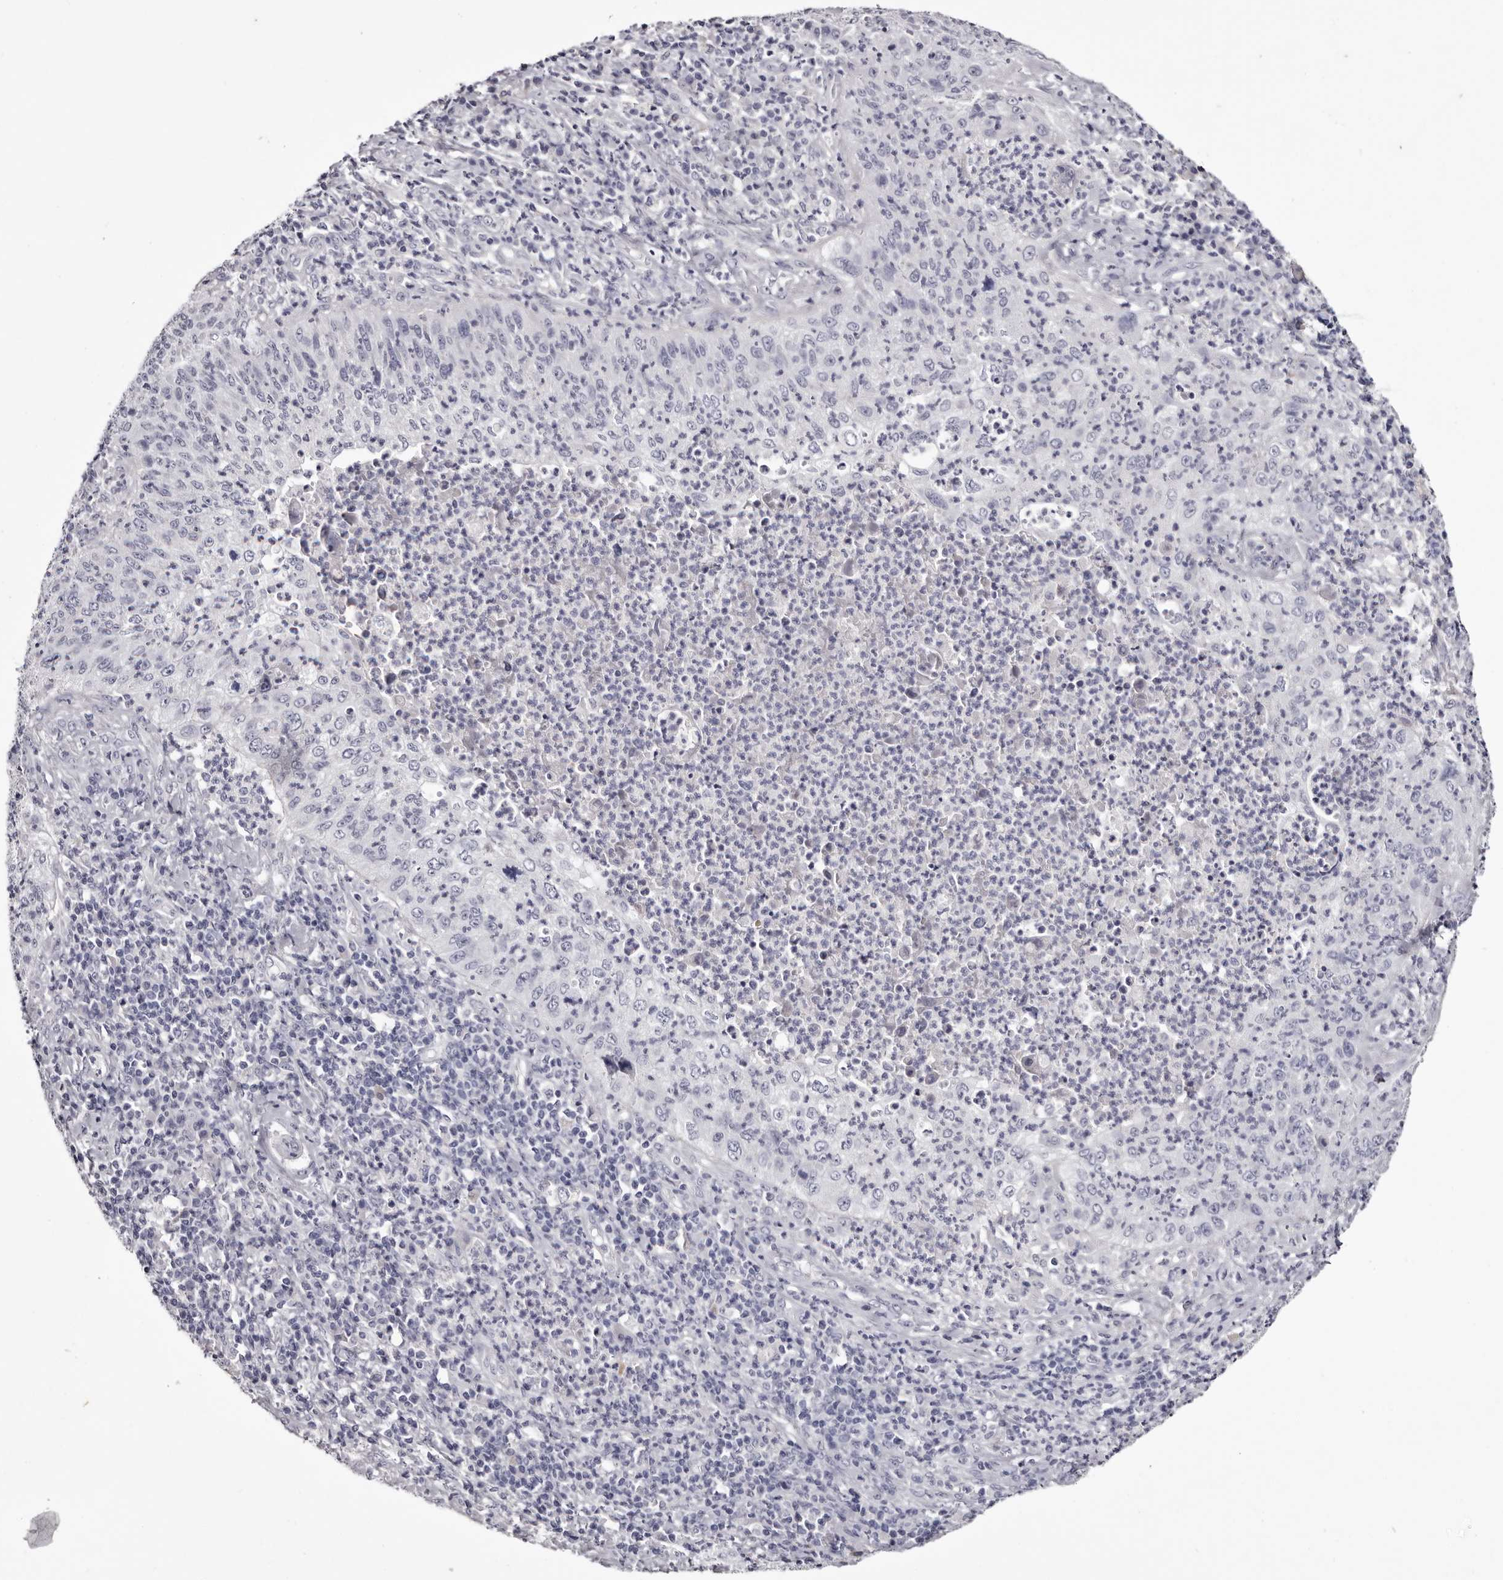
{"staining": {"intensity": "negative", "quantity": "none", "location": "none"}, "tissue": "cervical cancer", "cell_type": "Tumor cells", "image_type": "cancer", "snomed": [{"axis": "morphology", "description": "Squamous cell carcinoma, NOS"}, {"axis": "topography", "description": "Cervix"}], "caption": "A high-resolution photomicrograph shows immunohistochemistry (IHC) staining of cervical squamous cell carcinoma, which displays no significant expression in tumor cells.", "gene": "CA6", "patient": {"sex": "female", "age": 30}}